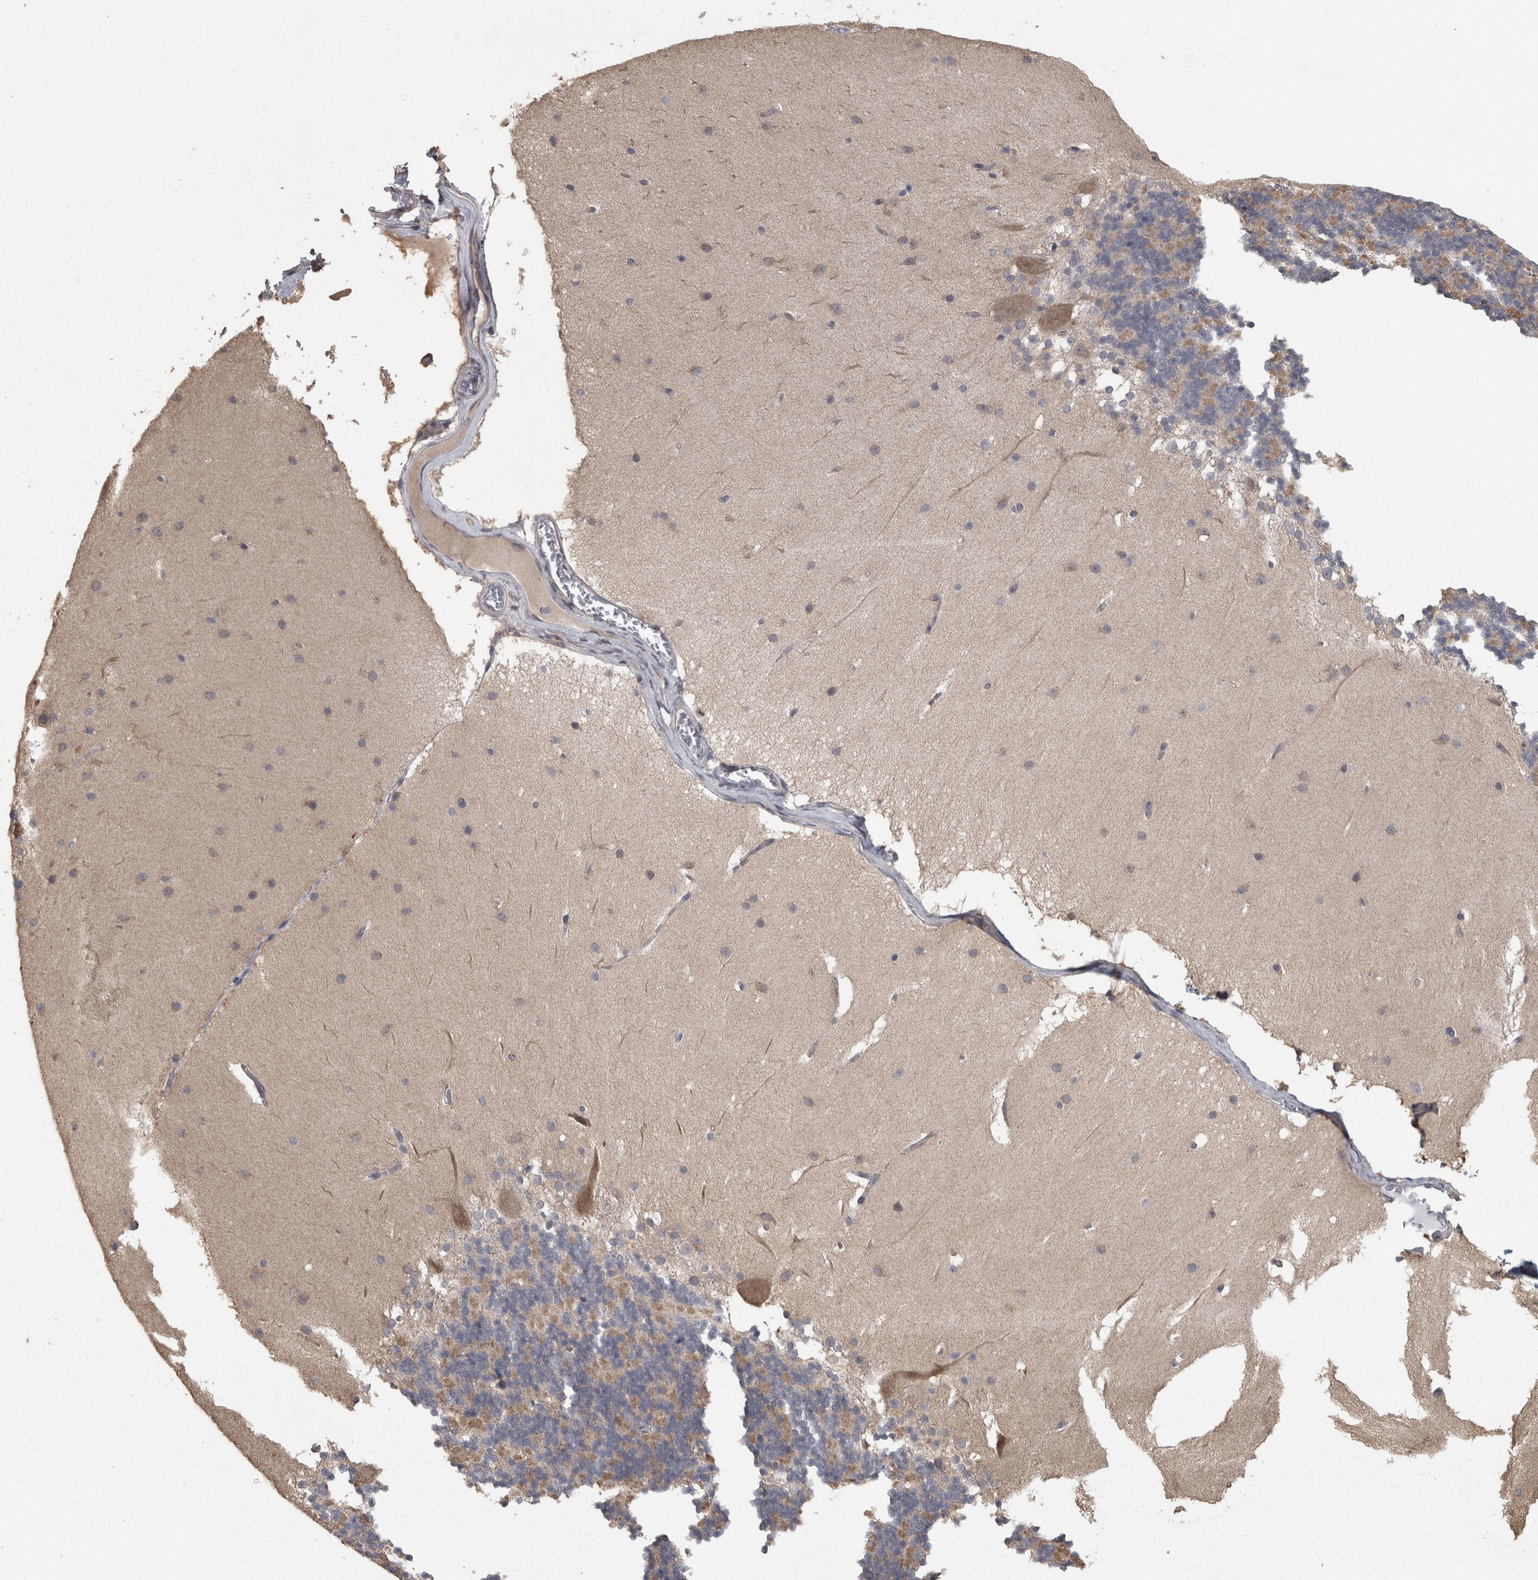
{"staining": {"intensity": "negative", "quantity": "none", "location": "none"}, "tissue": "cerebellum", "cell_type": "Cells in granular layer", "image_type": "normal", "snomed": [{"axis": "morphology", "description": "Normal tissue, NOS"}, {"axis": "topography", "description": "Cerebellum"}], "caption": "DAB (3,3'-diaminobenzidine) immunohistochemical staining of benign human cerebellum exhibits no significant staining in cells in granular layer.", "gene": "RAB29", "patient": {"sex": "female", "age": 19}}